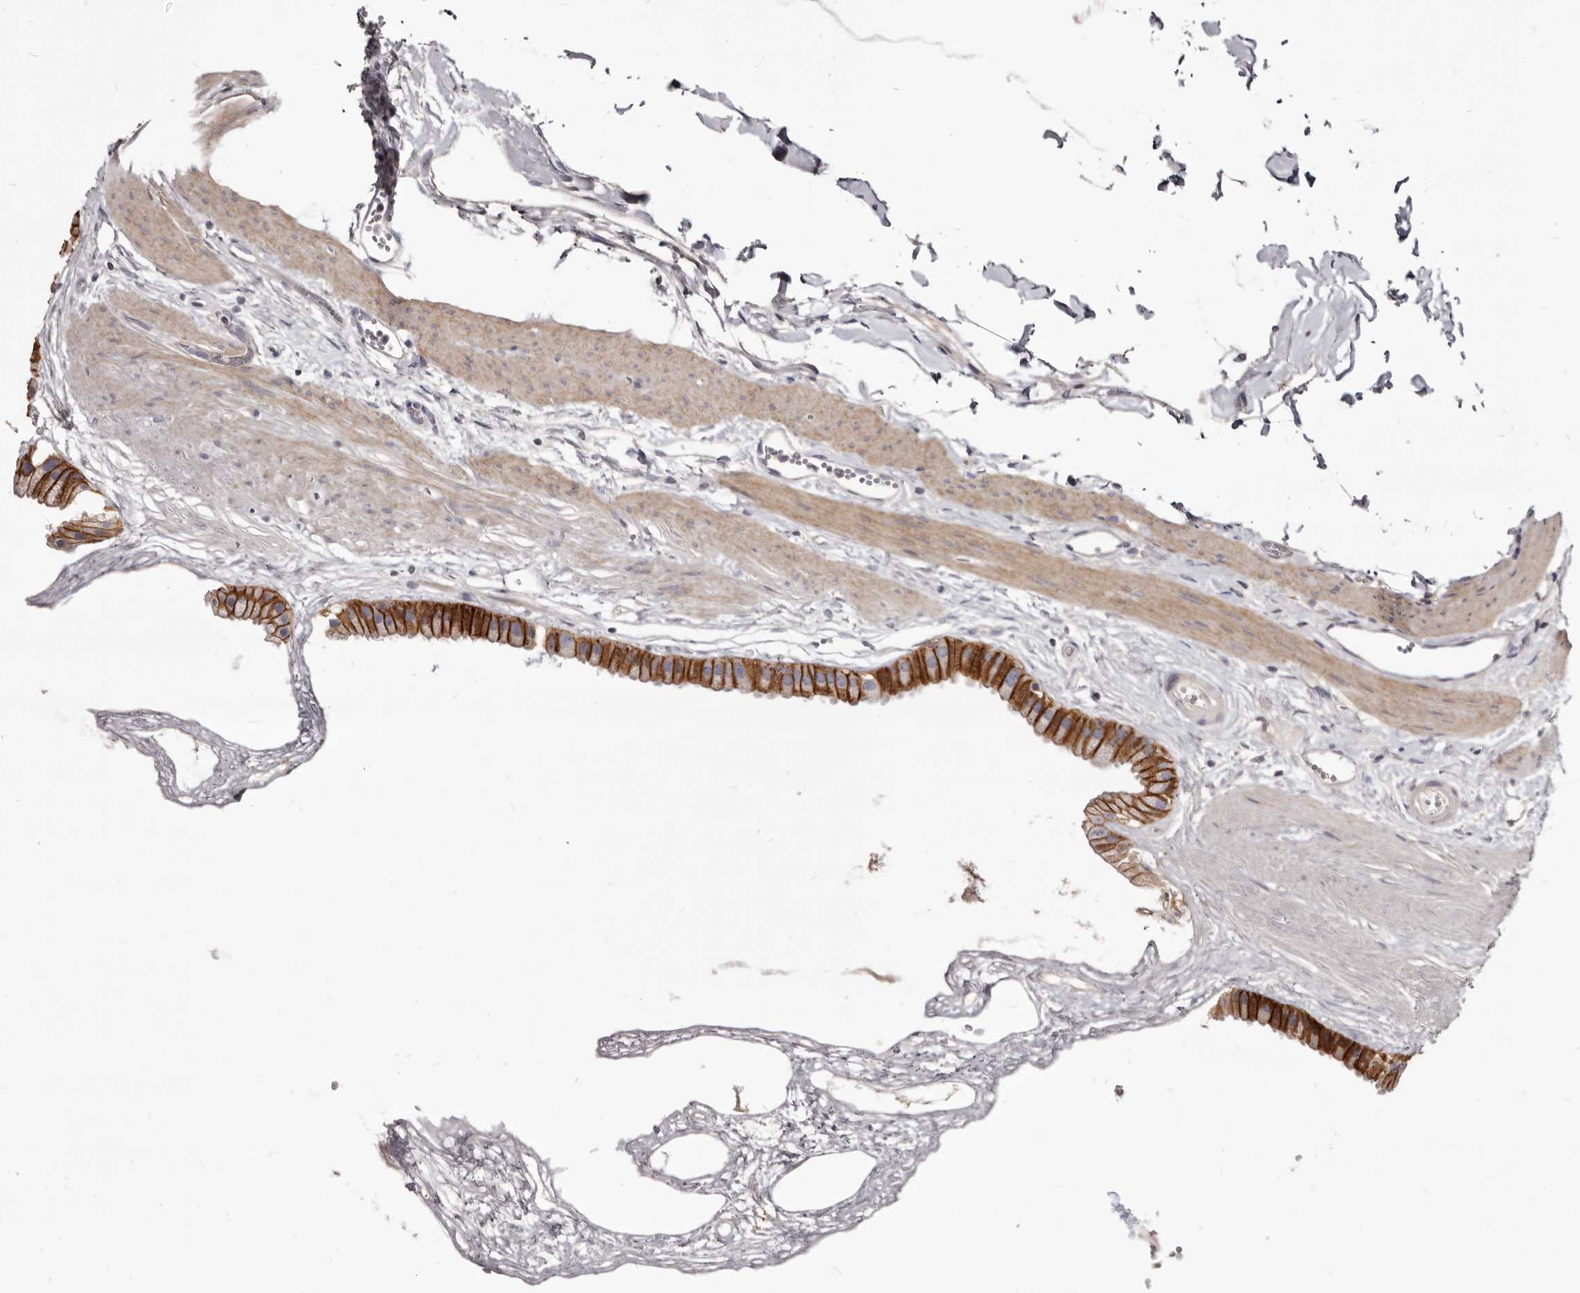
{"staining": {"intensity": "strong", "quantity": ">75%", "location": "cytoplasmic/membranous"}, "tissue": "gallbladder", "cell_type": "Glandular cells", "image_type": "normal", "snomed": [{"axis": "morphology", "description": "Normal tissue, NOS"}, {"axis": "topography", "description": "Gallbladder"}], "caption": "Immunohistochemistry (IHC) (DAB (3,3'-diaminobenzidine)) staining of unremarkable human gallbladder demonstrates strong cytoplasmic/membranous protein staining in approximately >75% of glandular cells.", "gene": "FAS", "patient": {"sex": "female", "age": 64}}